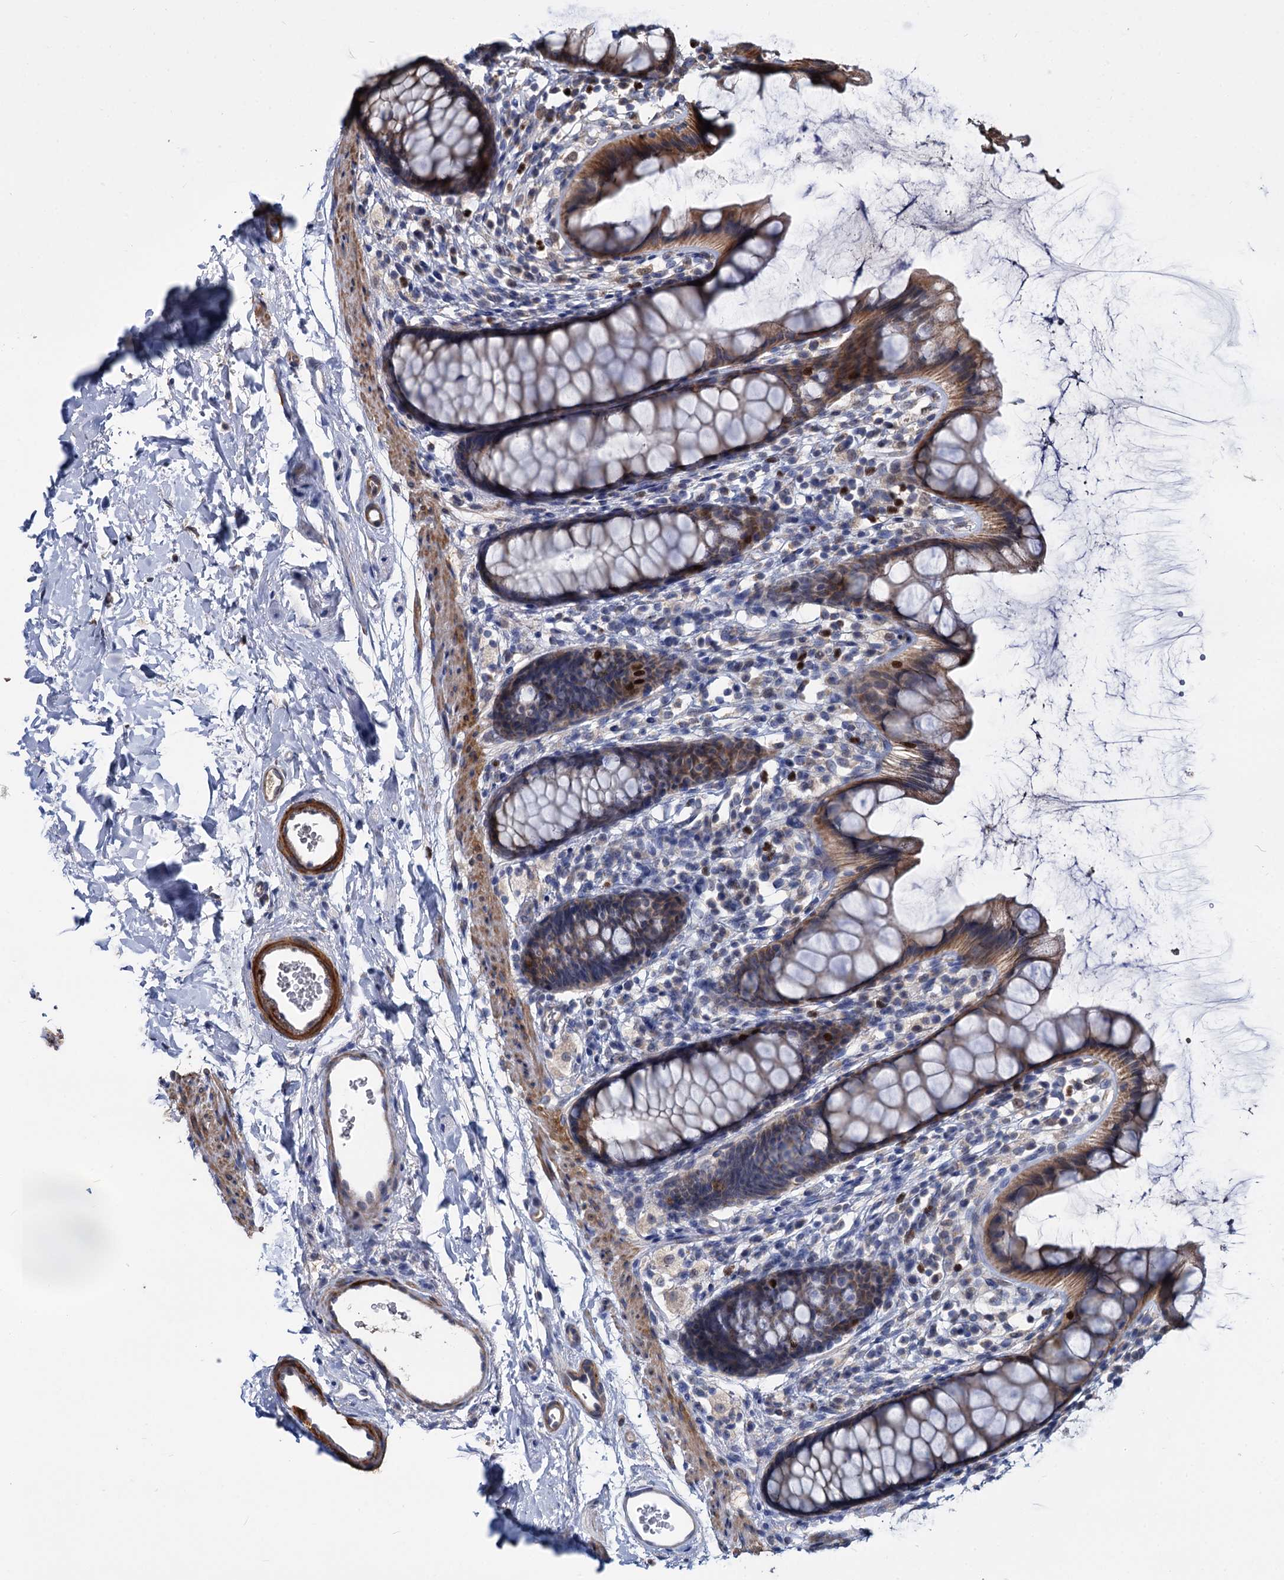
{"staining": {"intensity": "moderate", "quantity": "25%-75%", "location": "cytoplasmic/membranous"}, "tissue": "rectum", "cell_type": "Glandular cells", "image_type": "normal", "snomed": [{"axis": "morphology", "description": "Normal tissue, NOS"}, {"axis": "topography", "description": "Rectum"}], "caption": "This micrograph demonstrates IHC staining of normal rectum, with medium moderate cytoplasmic/membranous expression in about 25%-75% of glandular cells.", "gene": "ALKBH7", "patient": {"sex": "female", "age": 65}}